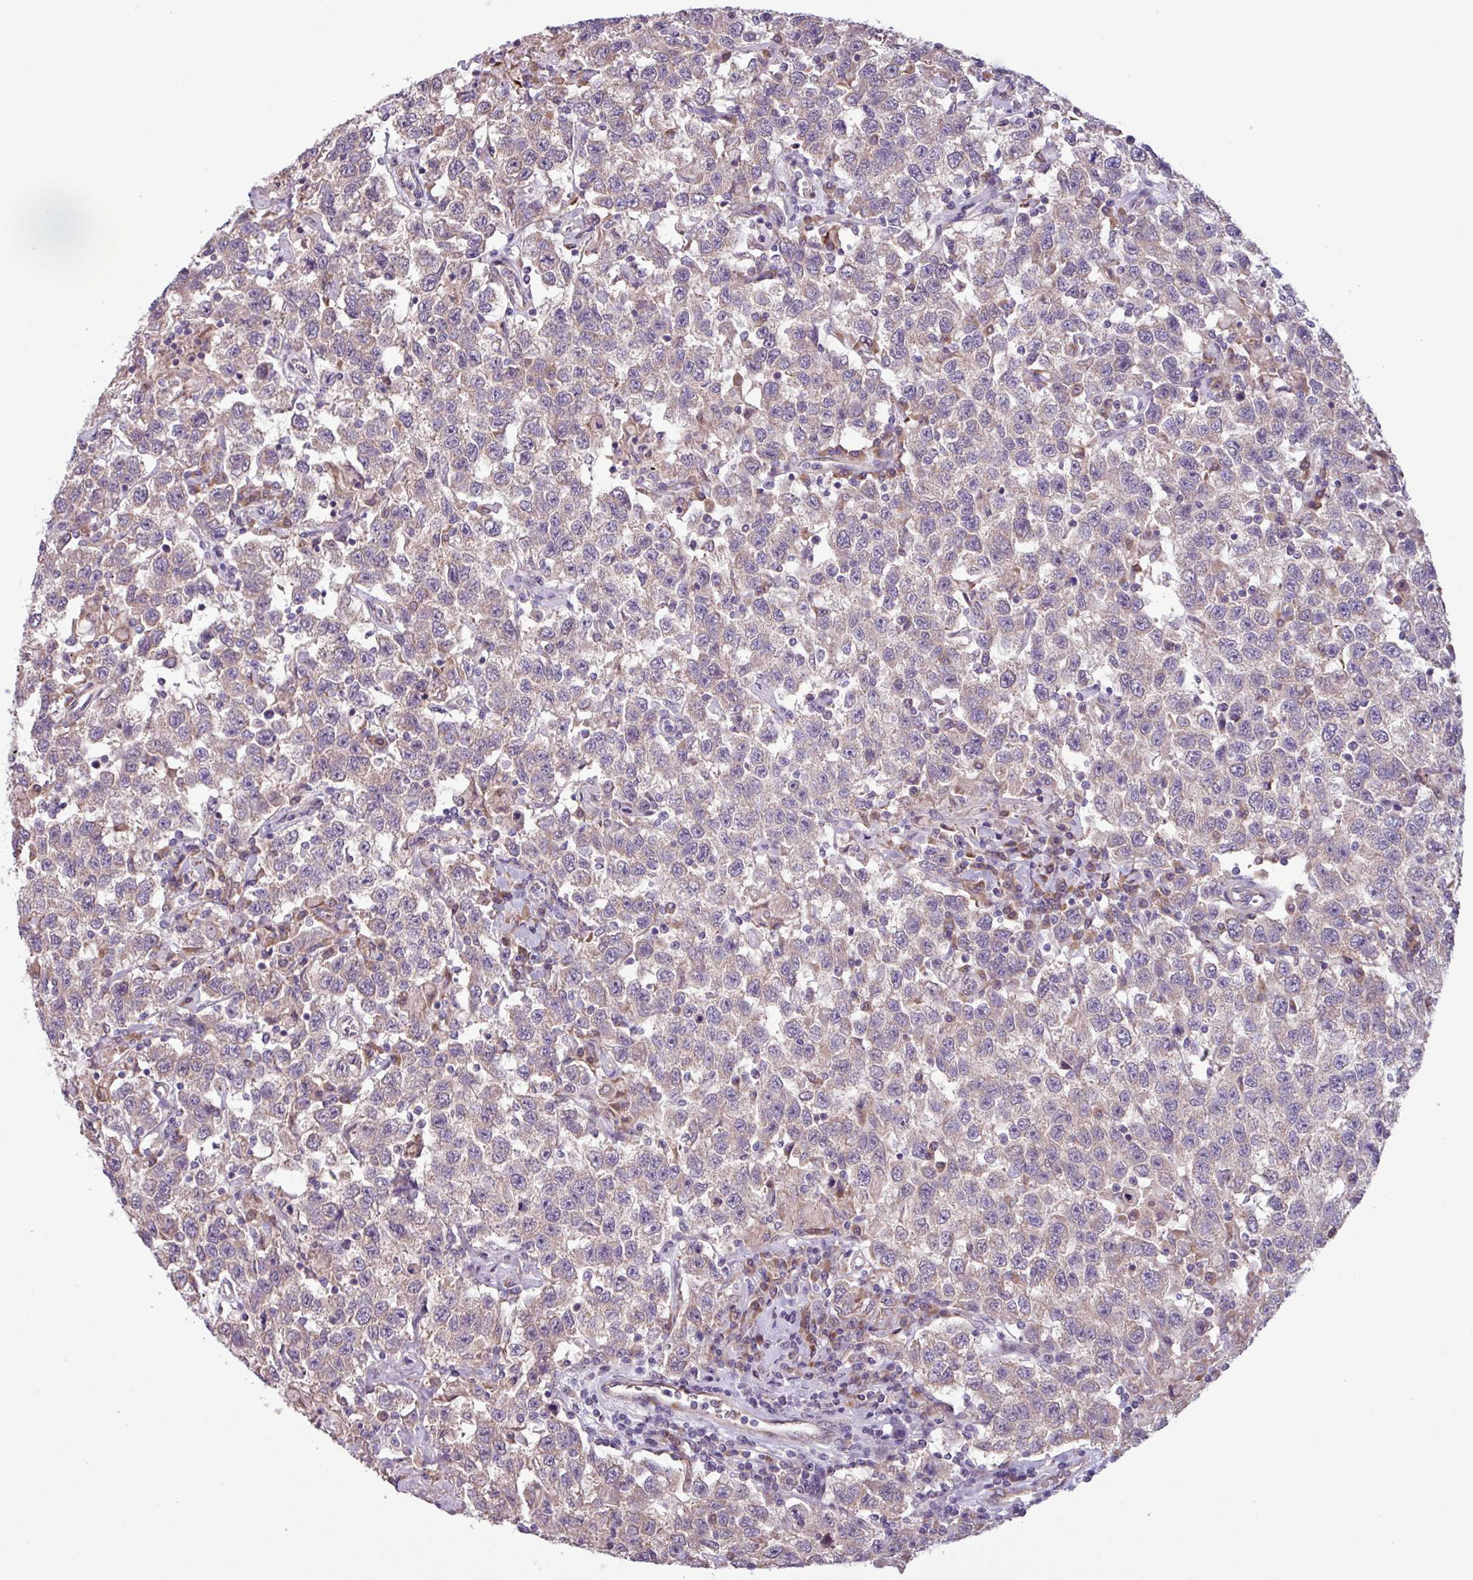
{"staining": {"intensity": "weak", "quantity": "<25%", "location": "cytoplasmic/membranous"}, "tissue": "testis cancer", "cell_type": "Tumor cells", "image_type": "cancer", "snomed": [{"axis": "morphology", "description": "Seminoma, NOS"}, {"axis": "topography", "description": "Testis"}], "caption": "There is no significant positivity in tumor cells of testis cancer (seminoma).", "gene": "C20orf27", "patient": {"sex": "male", "age": 41}}